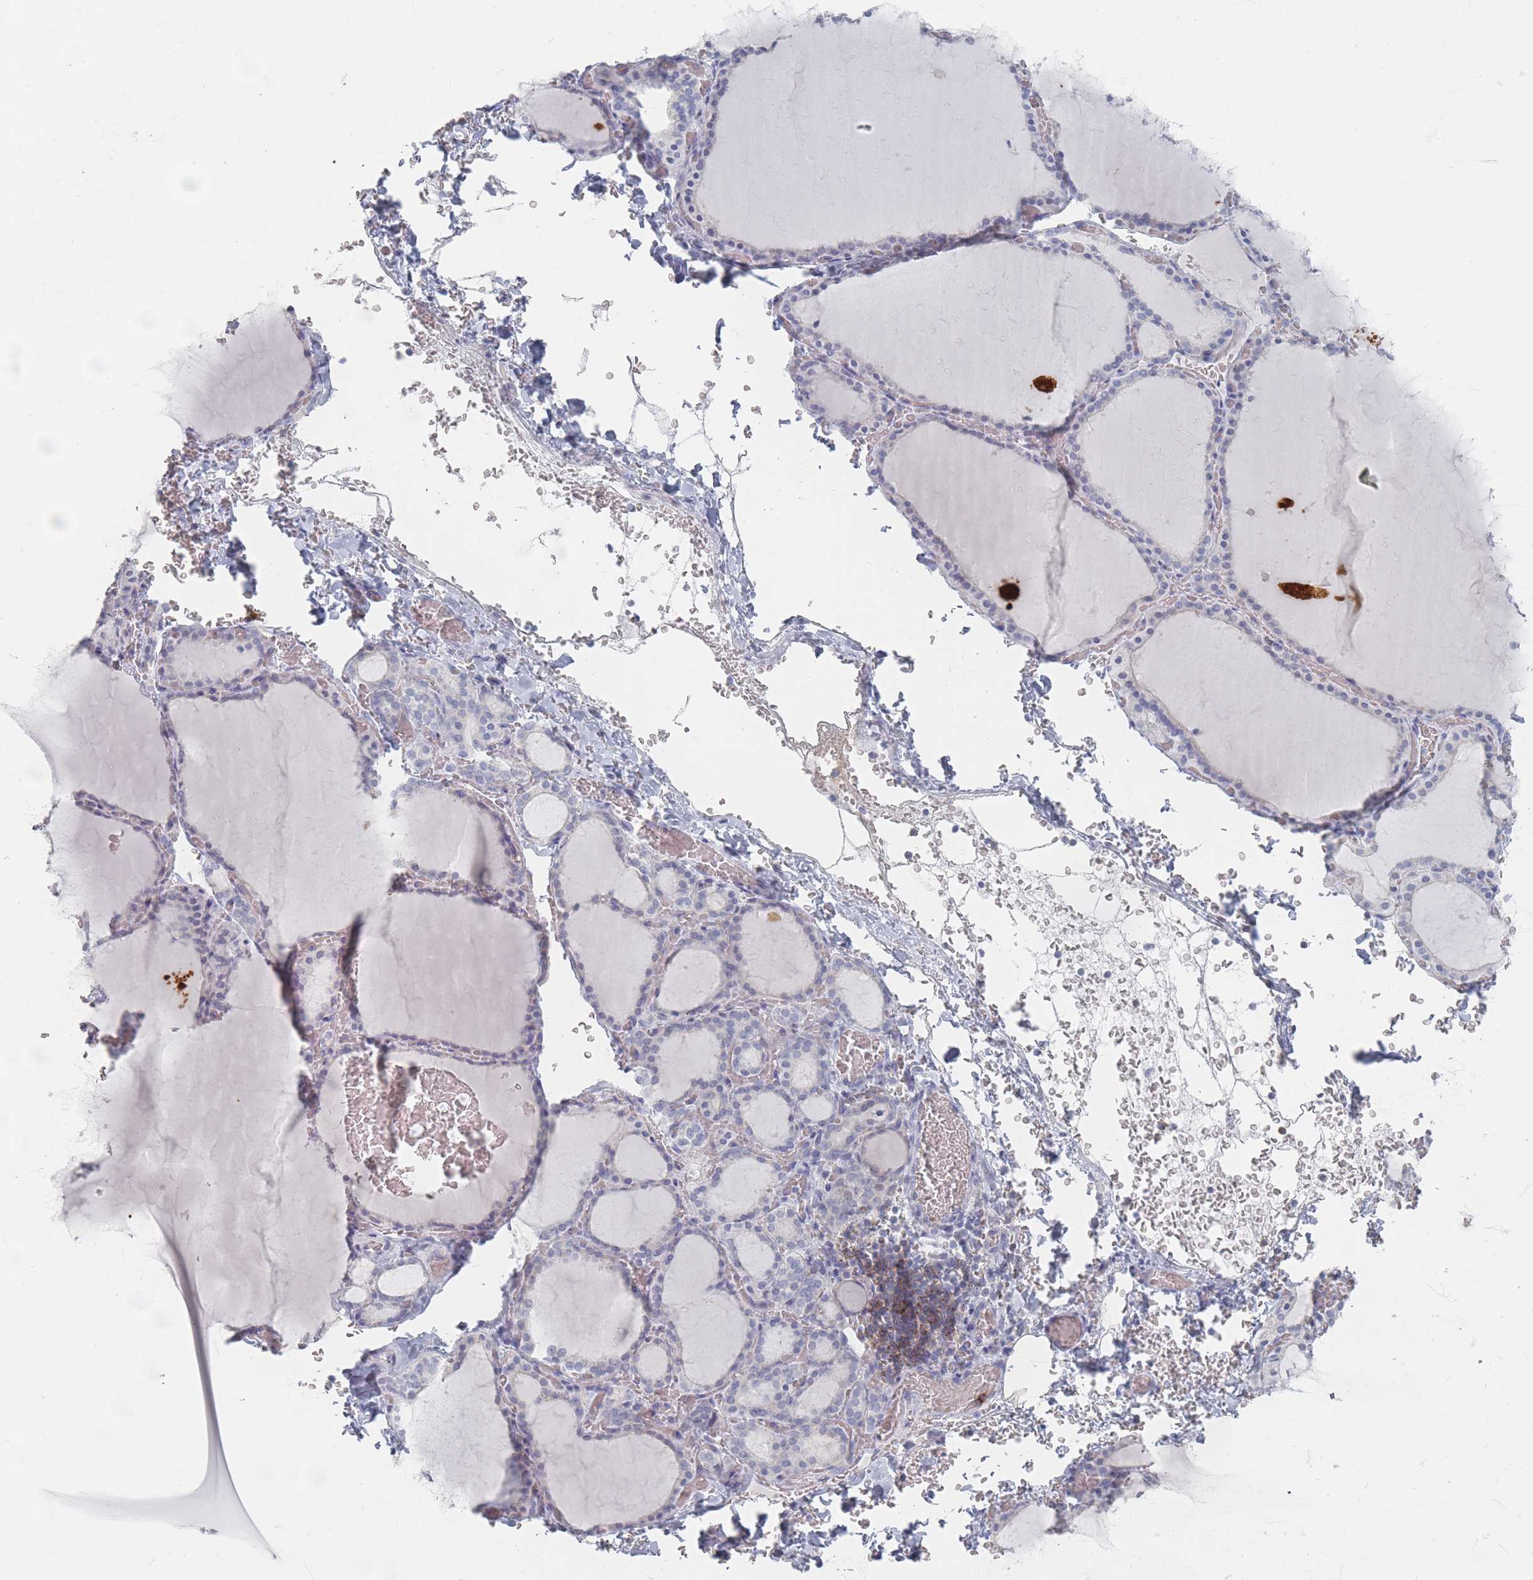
{"staining": {"intensity": "negative", "quantity": "none", "location": "none"}, "tissue": "thyroid gland", "cell_type": "Glandular cells", "image_type": "normal", "snomed": [{"axis": "morphology", "description": "Normal tissue, NOS"}, {"axis": "topography", "description": "Thyroid gland"}], "caption": "The image displays no significant expression in glandular cells of thyroid gland. (DAB (3,3'-diaminobenzidine) immunohistochemistry with hematoxylin counter stain).", "gene": "CD37", "patient": {"sex": "female", "age": 39}}